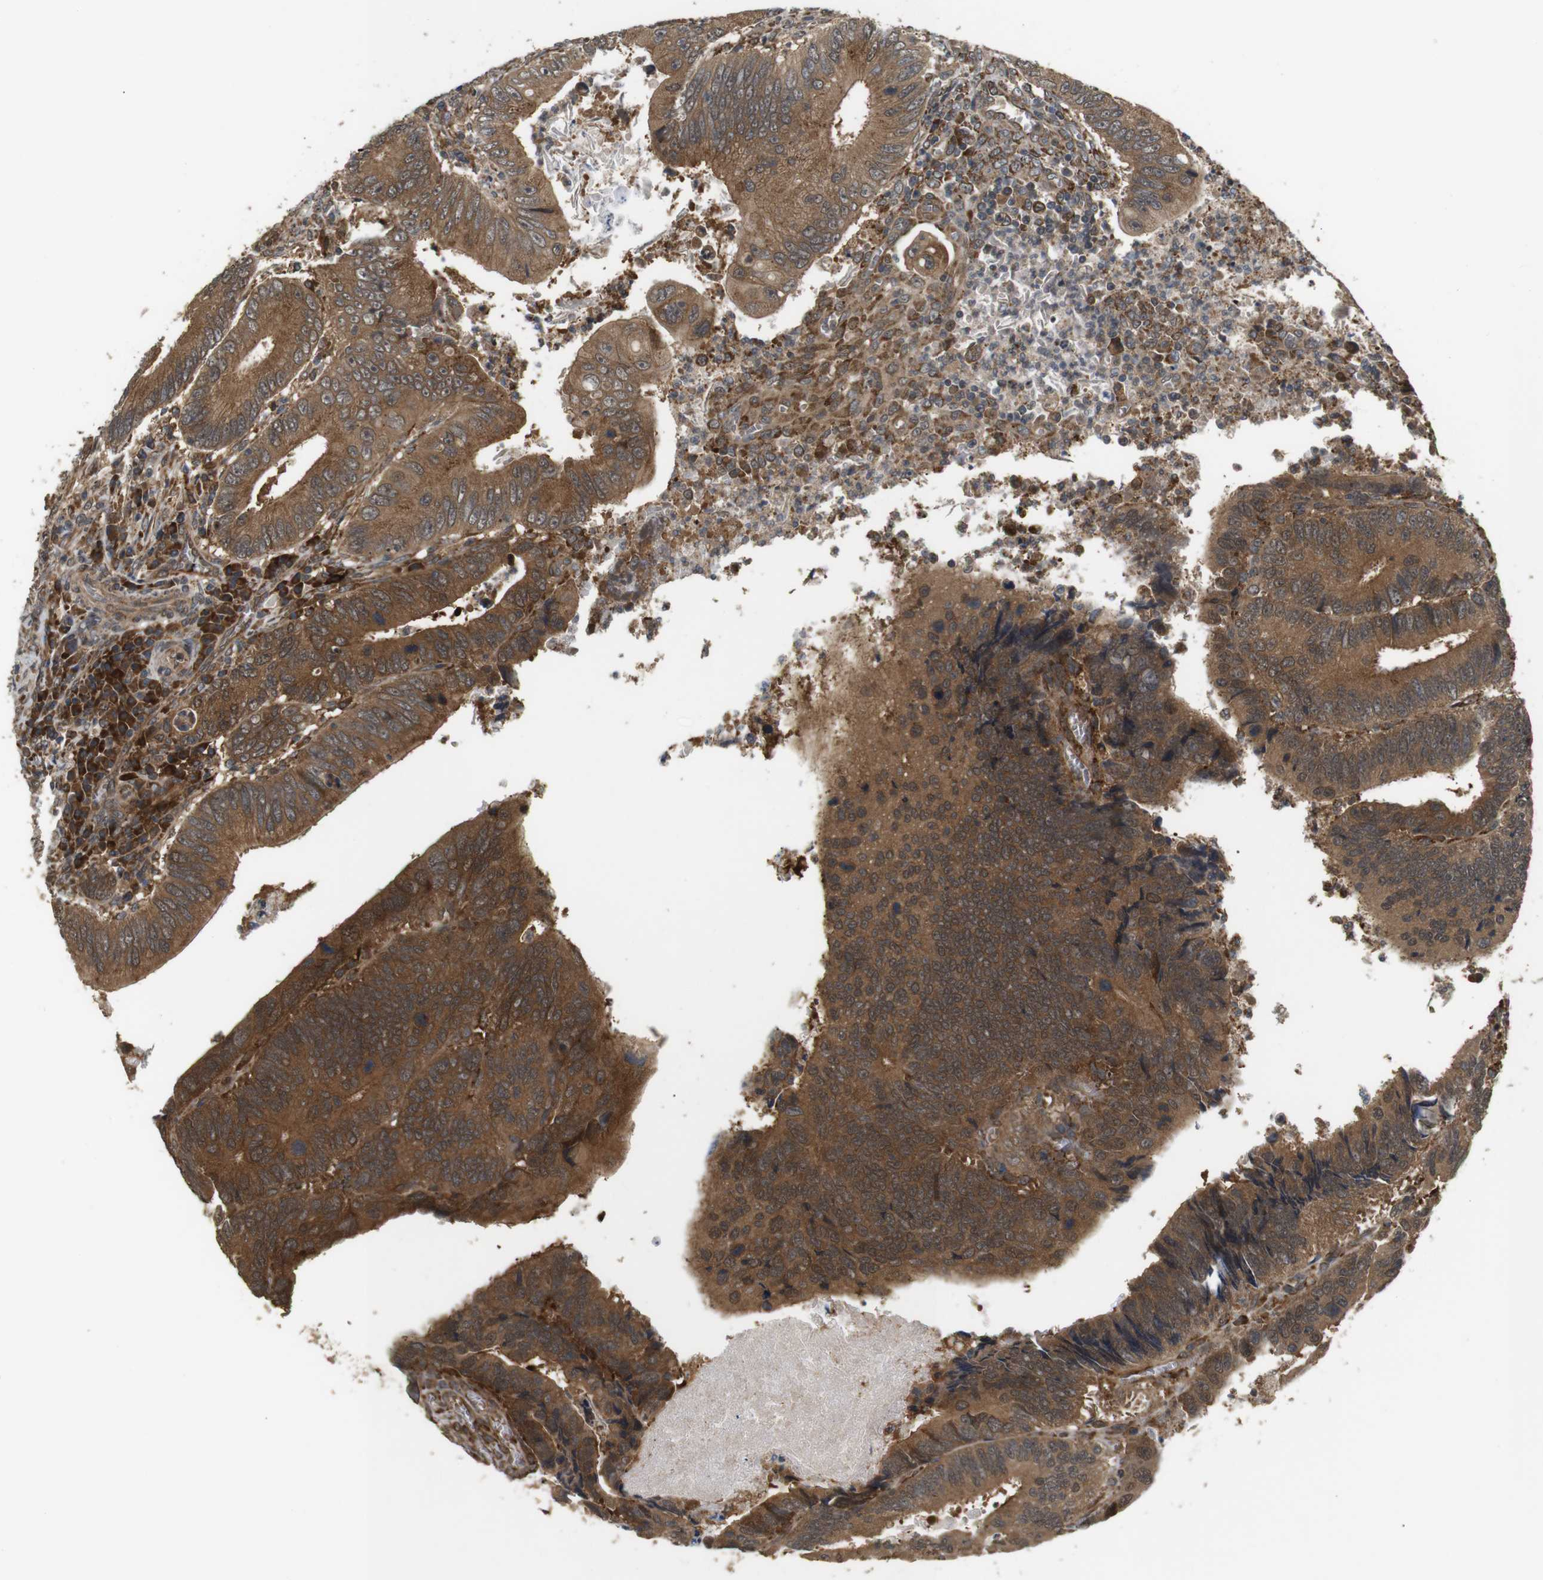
{"staining": {"intensity": "strong", "quantity": ">75%", "location": "cytoplasmic/membranous"}, "tissue": "colorectal cancer", "cell_type": "Tumor cells", "image_type": "cancer", "snomed": [{"axis": "morphology", "description": "Inflammation, NOS"}, {"axis": "morphology", "description": "Adenocarcinoma, NOS"}, {"axis": "topography", "description": "Colon"}], "caption": "A high amount of strong cytoplasmic/membranous positivity is identified in approximately >75% of tumor cells in colorectal cancer (adenocarcinoma) tissue.", "gene": "EPHB2", "patient": {"sex": "male", "age": 72}}